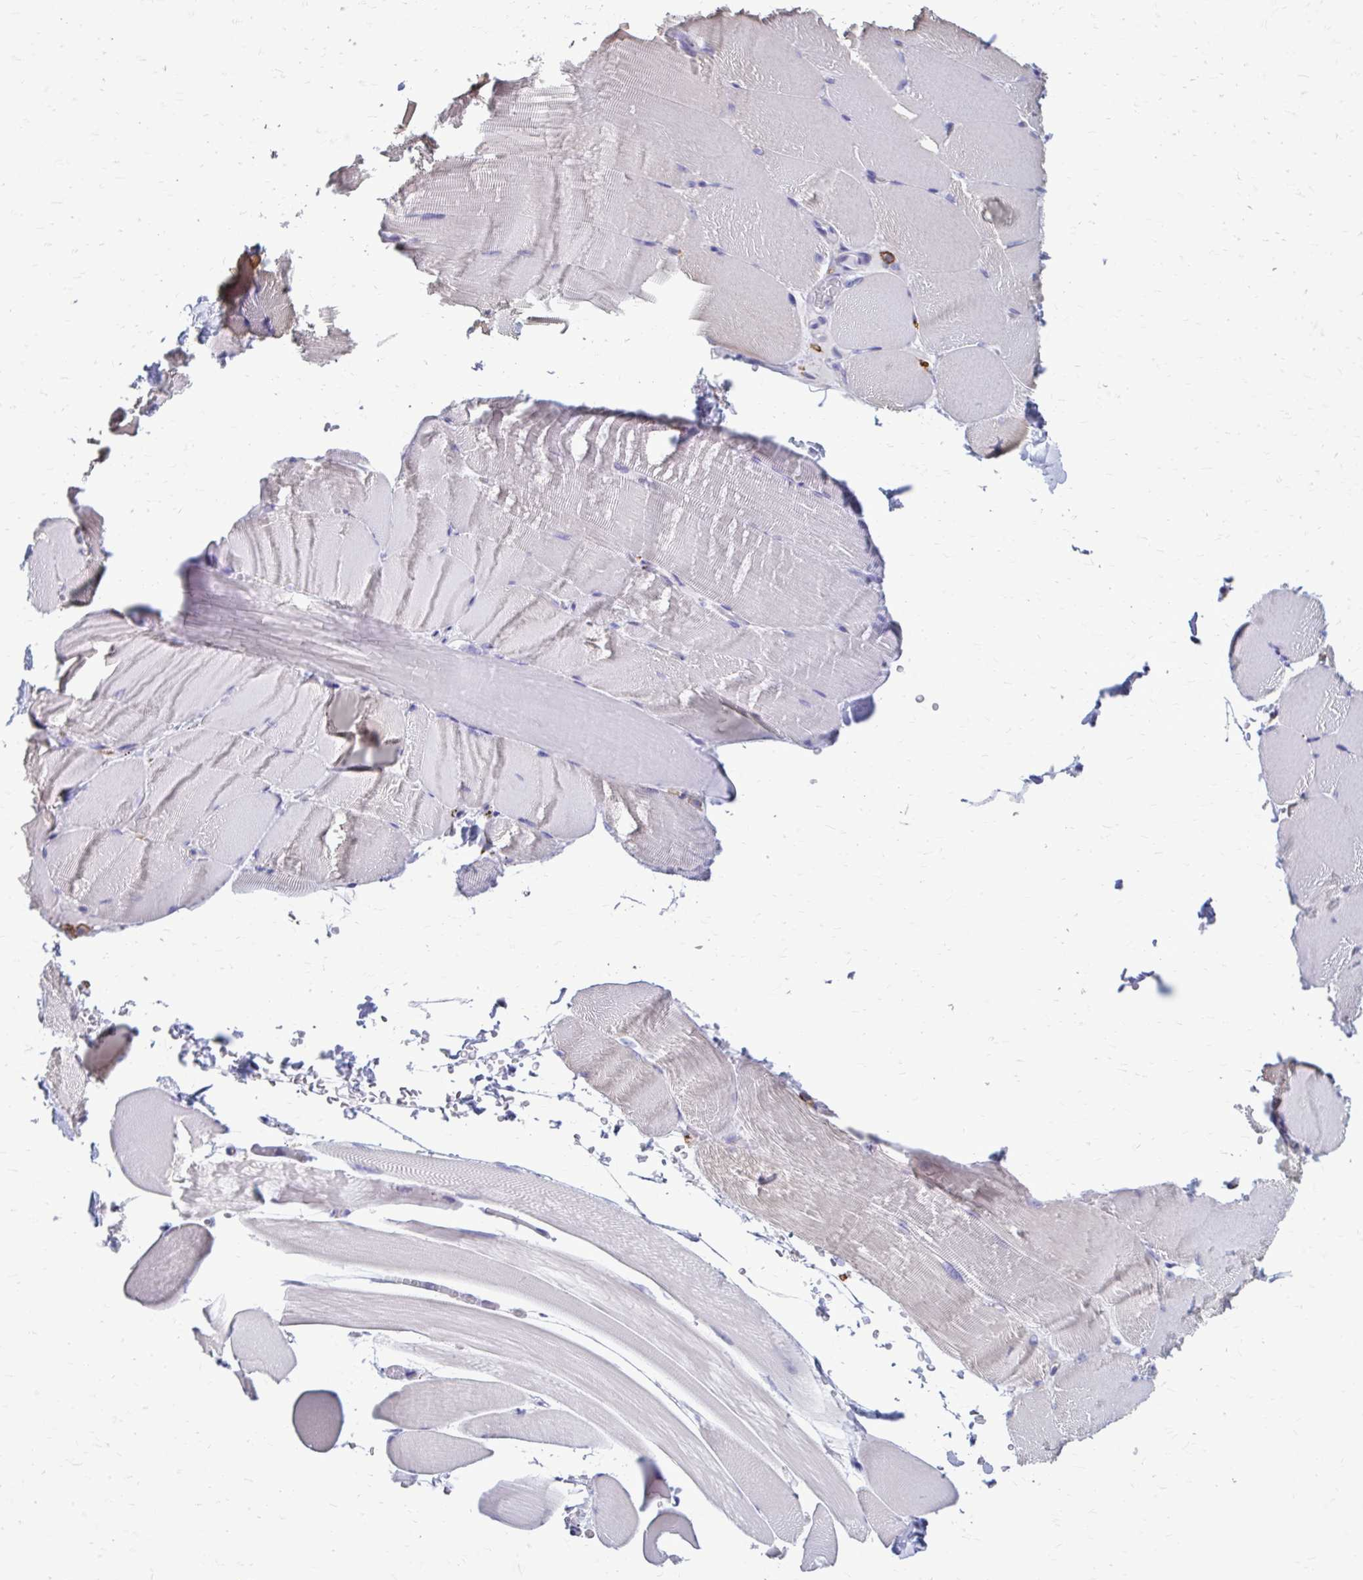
{"staining": {"intensity": "negative", "quantity": "none", "location": "none"}, "tissue": "skeletal muscle", "cell_type": "Myocytes", "image_type": "normal", "snomed": [{"axis": "morphology", "description": "Normal tissue, NOS"}, {"axis": "topography", "description": "Skeletal muscle"}], "caption": "IHC micrograph of normal human skeletal muscle stained for a protein (brown), which displays no expression in myocytes. (Stains: DAB (3,3'-diaminobenzidine) IHC with hematoxylin counter stain, Microscopy: brightfield microscopy at high magnification).", "gene": "CLTA", "patient": {"sex": "female", "age": 37}}